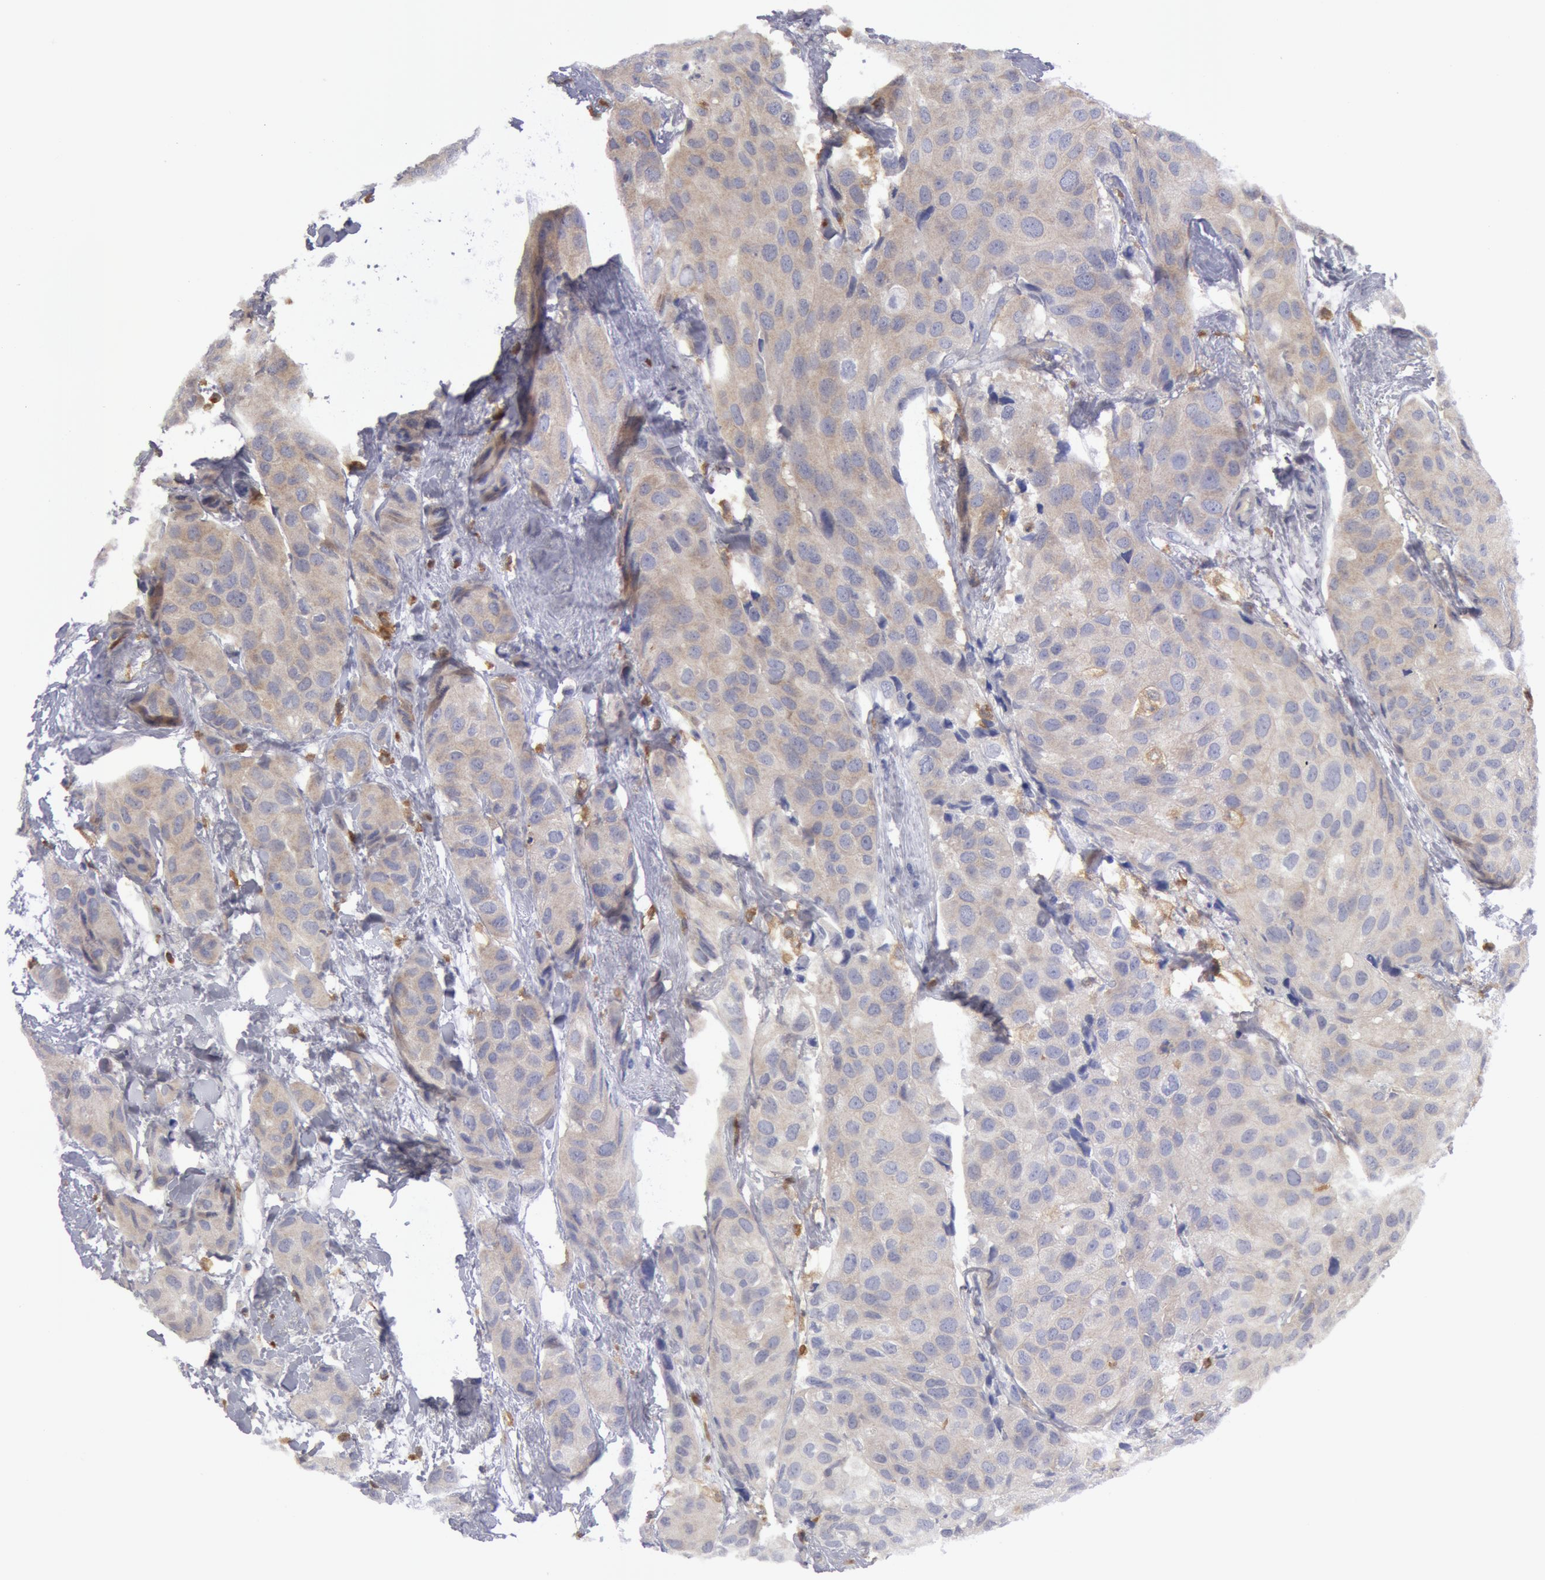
{"staining": {"intensity": "weak", "quantity": ">75%", "location": "cytoplasmic/membranous"}, "tissue": "breast cancer", "cell_type": "Tumor cells", "image_type": "cancer", "snomed": [{"axis": "morphology", "description": "Duct carcinoma"}, {"axis": "topography", "description": "Breast"}], "caption": "A brown stain shows weak cytoplasmic/membranous staining of a protein in breast cancer (infiltrating ductal carcinoma) tumor cells.", "gene": "SYK", "patient": {"sex": "female", "age": 68}}